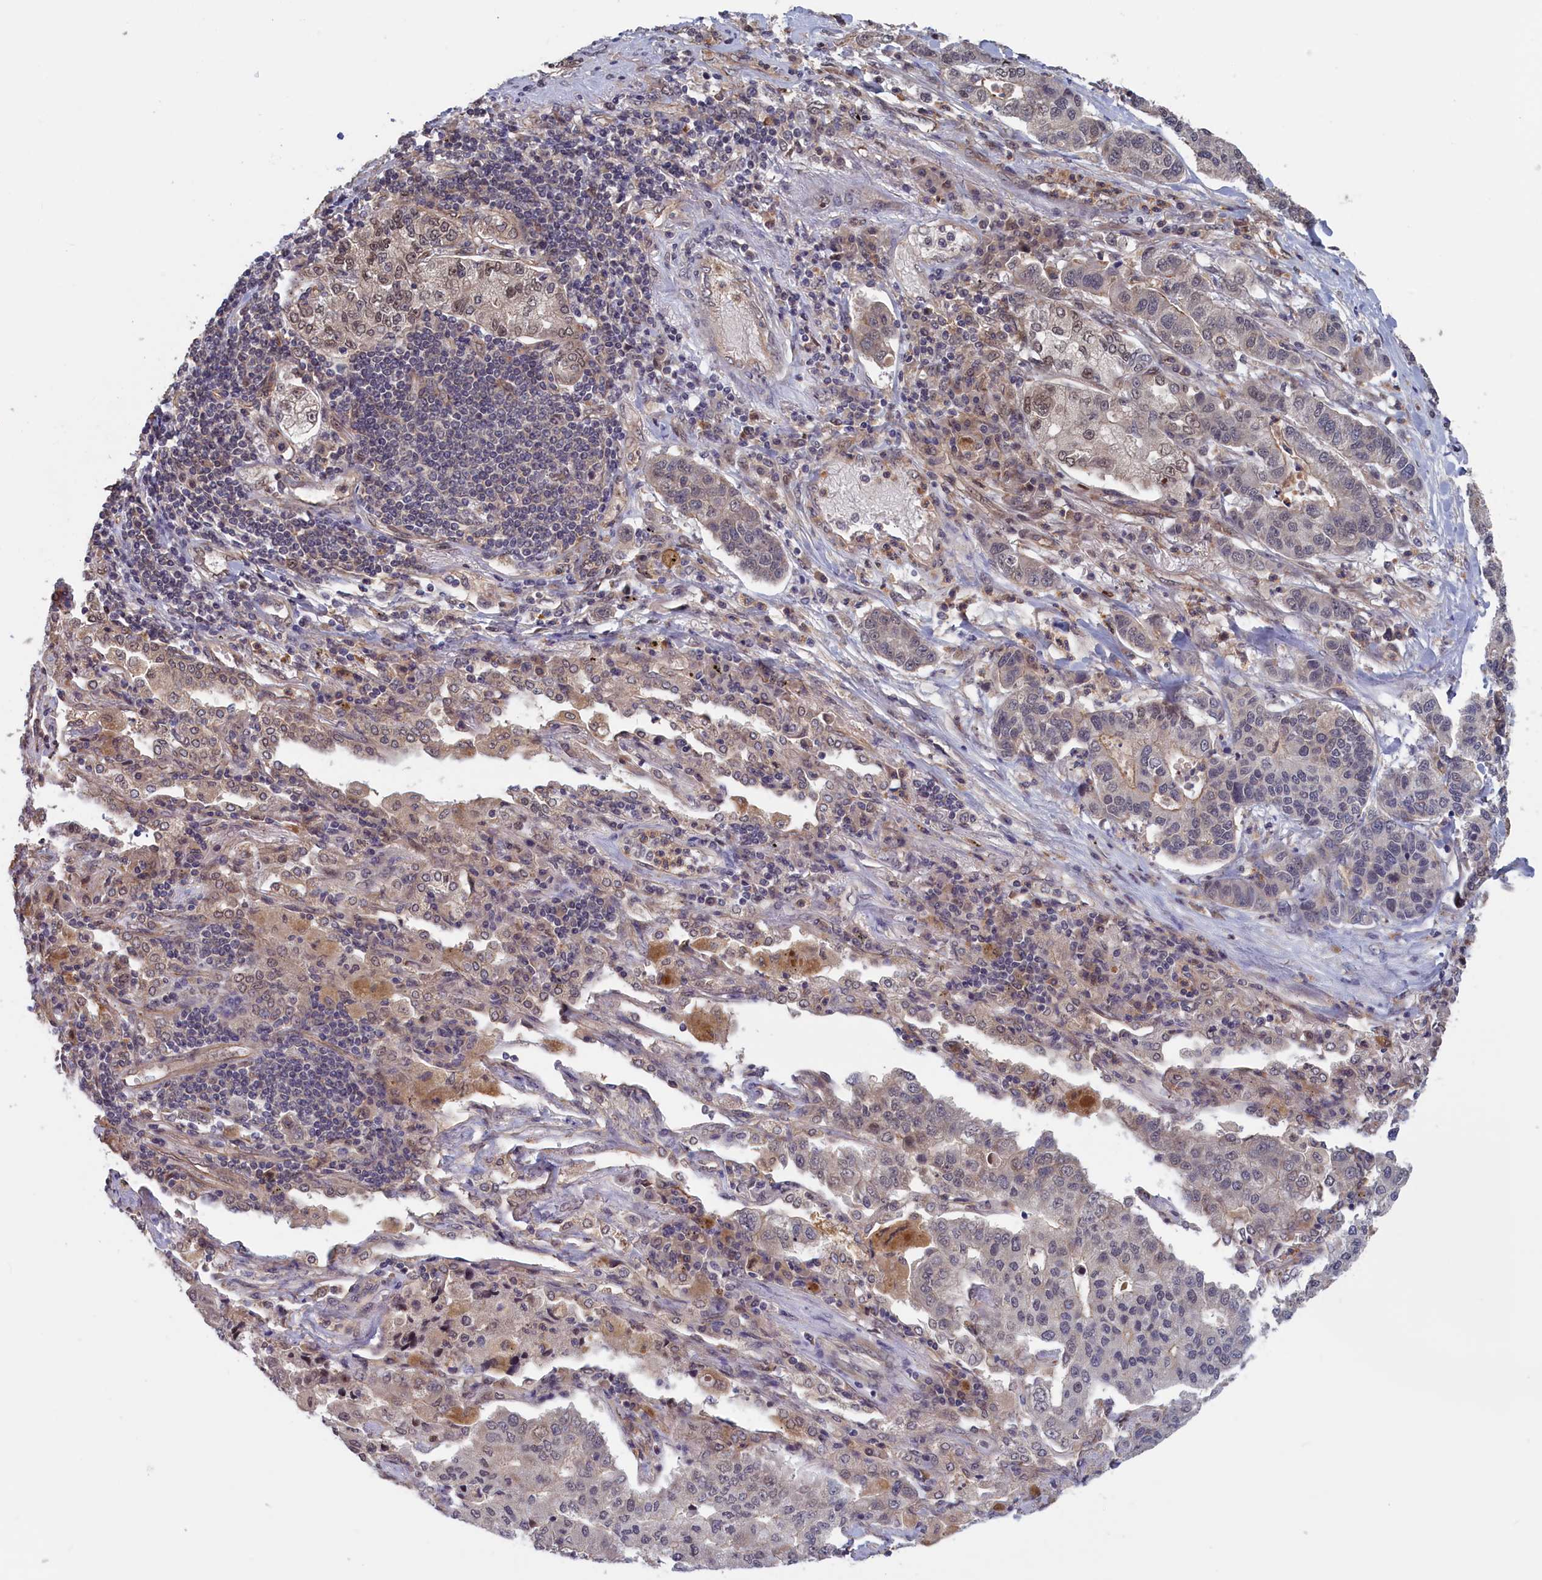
{"staining": {"intensity": "negative", "quantity": "none", "location": "none"}, "tissue": "lung cancer", "cell_type": "Tumor cells", "image_type": "cancer", "snomed": [{"axis": "morphology", "description": "Adenocarcinoma, NOS"}, {"axis": "topography", "description": "Lung"}], "caption": "DAB (3,3'-diaminobenzidine) immunohistochemical staining of lung cancer demonstrates no significant expression in tumor cells.", "gene": "PLP2", "patient": {"sex": "male", "age": 49}}